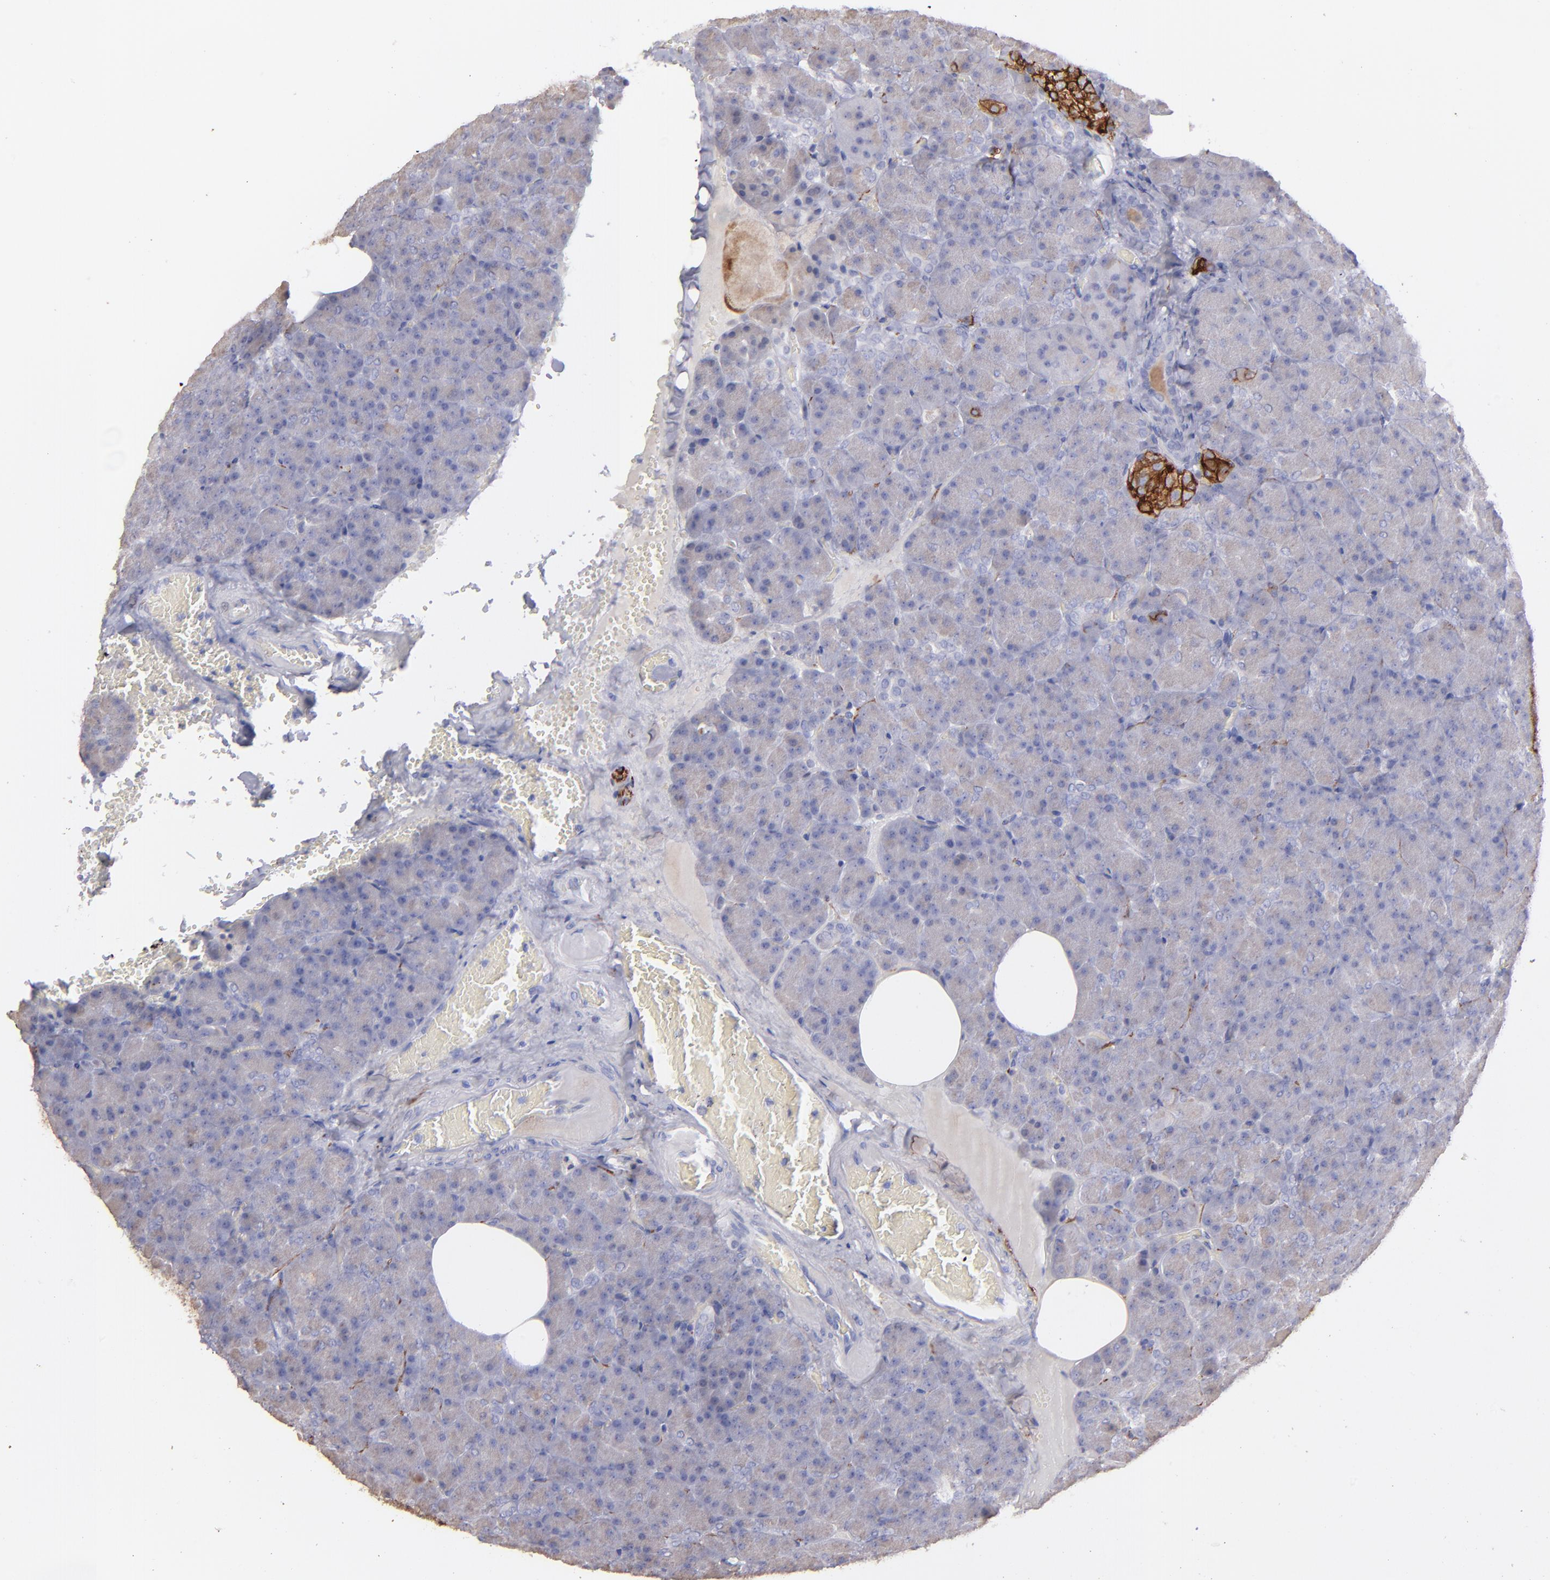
{"staining": {"intensity": "weak", "quantity": ">75%", "location": "cytoplasmic/membranous"}, "tissue": "carcinoid", "cell_type": "Tumor cells", "image_type": "cancer", "snomed": [{"axis": "morphology", "description": "Normal tissue, NOS"}, {"axis": "morphology", "description": "Carcinoid, malignant, NOS"}, {"axis": "topography", "description": "Pancreas"}], "caption": "IHC image of neoplastic tissue: carcinoid stained using immunohistochemistry (IHC) shows low levels of weak protein expression localized specifically in the cytoplasmic/membranous of tumor cells, appearing as a cytoplasmic/membranous brown color.", "gene": "SNAP25", "patient": {"sex": "female", "age": 35}}